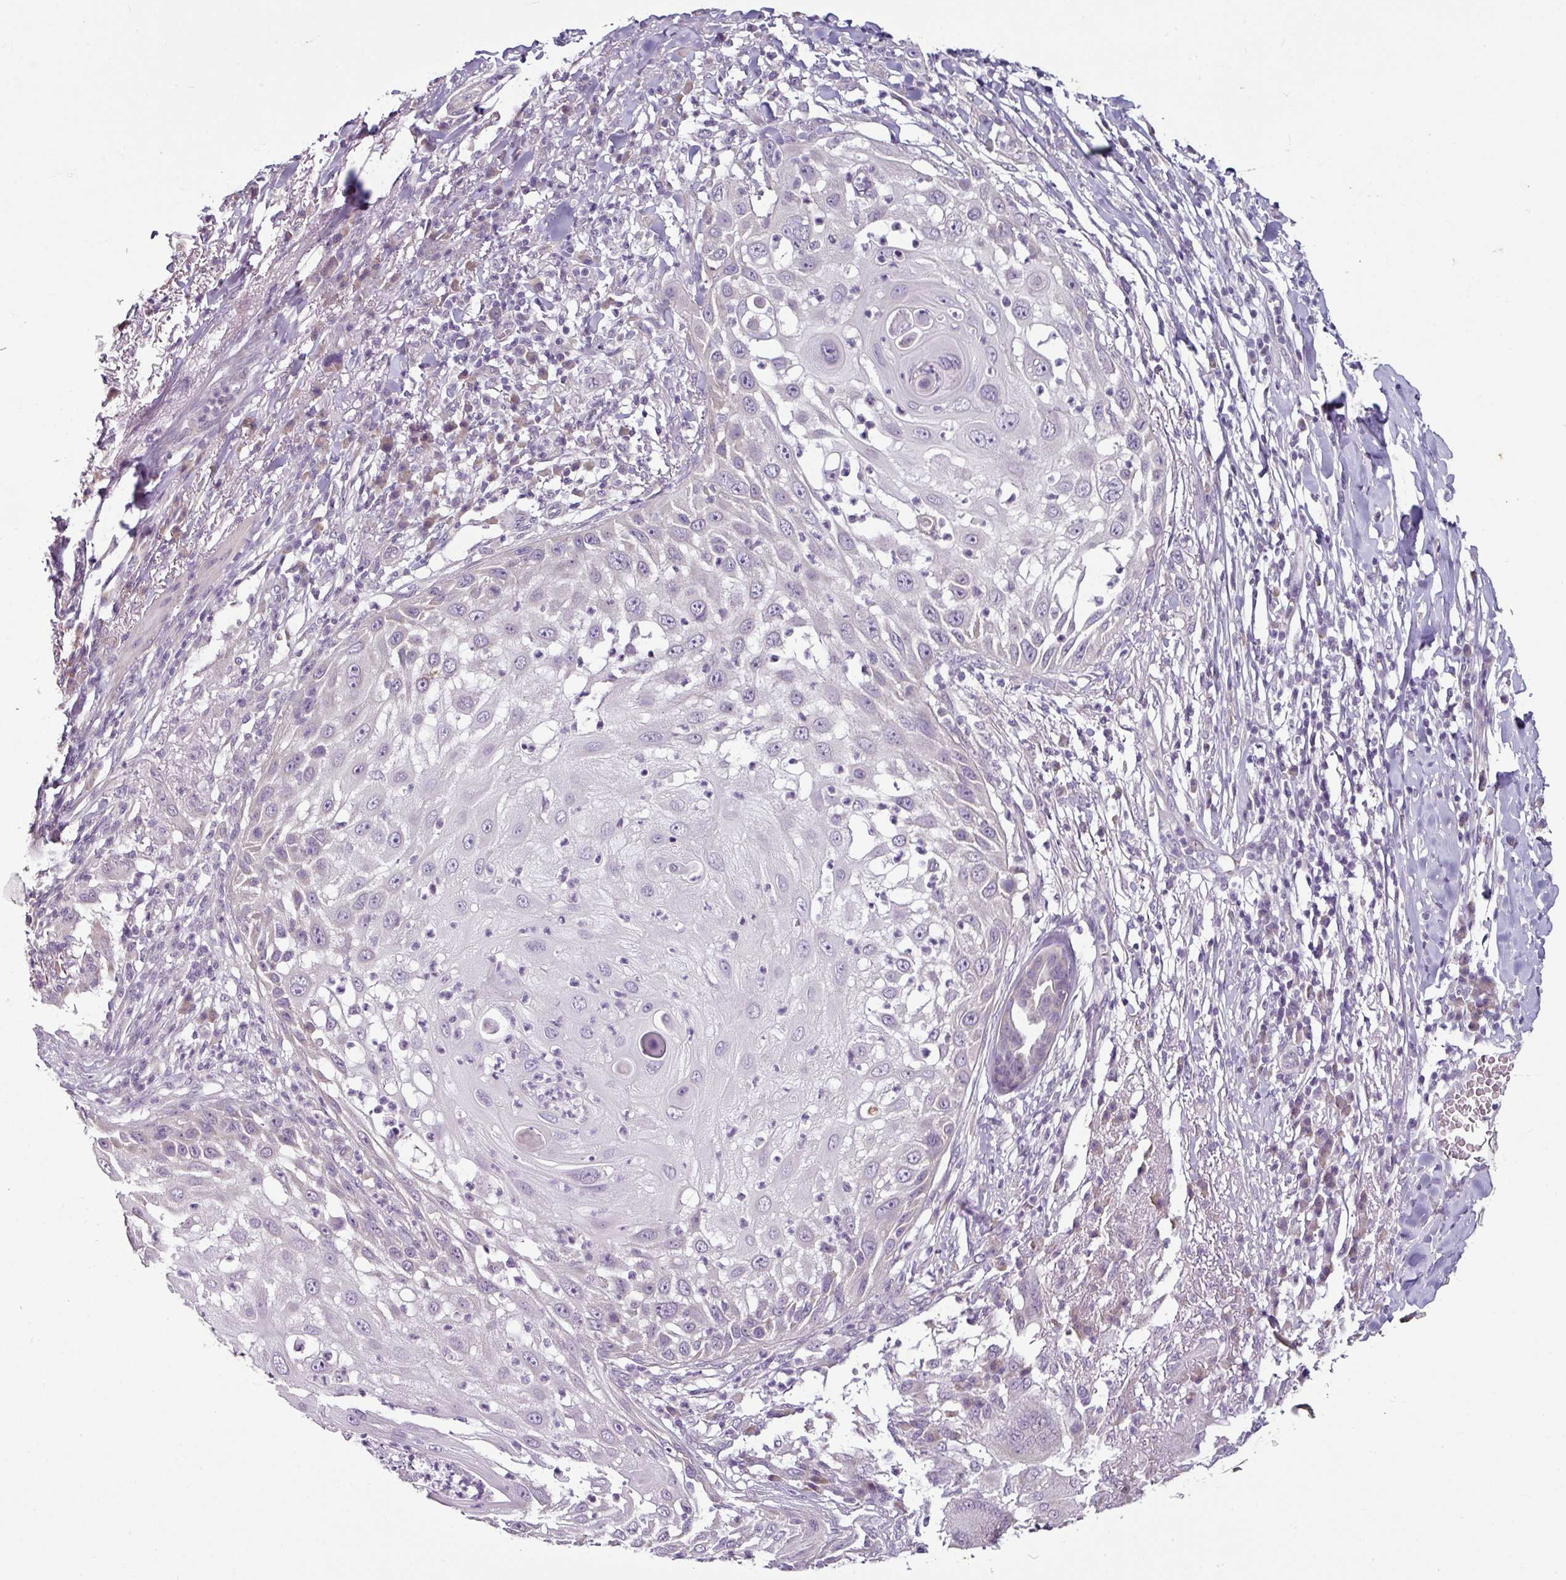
{"staining": {"intensity": "negative", "quantity": "none", "location": "none"}, "tissue": "skin cancer", "cell_type": "Tumor cells", "image_type": "cancer", "snomed": [{"axis": "morphology", "description": "Squamous cell carcinoma, NOS"}, {"axis": "topography", "description": "Skin"}], "caption": "The immunohistochemistry (IHC) micrograph has no significant staining in tumor cells of skin cancer (squamous cell carcinoma) tissue.", "gene": "OR52D1", "patient": {"sex": "female", "age": 44}}